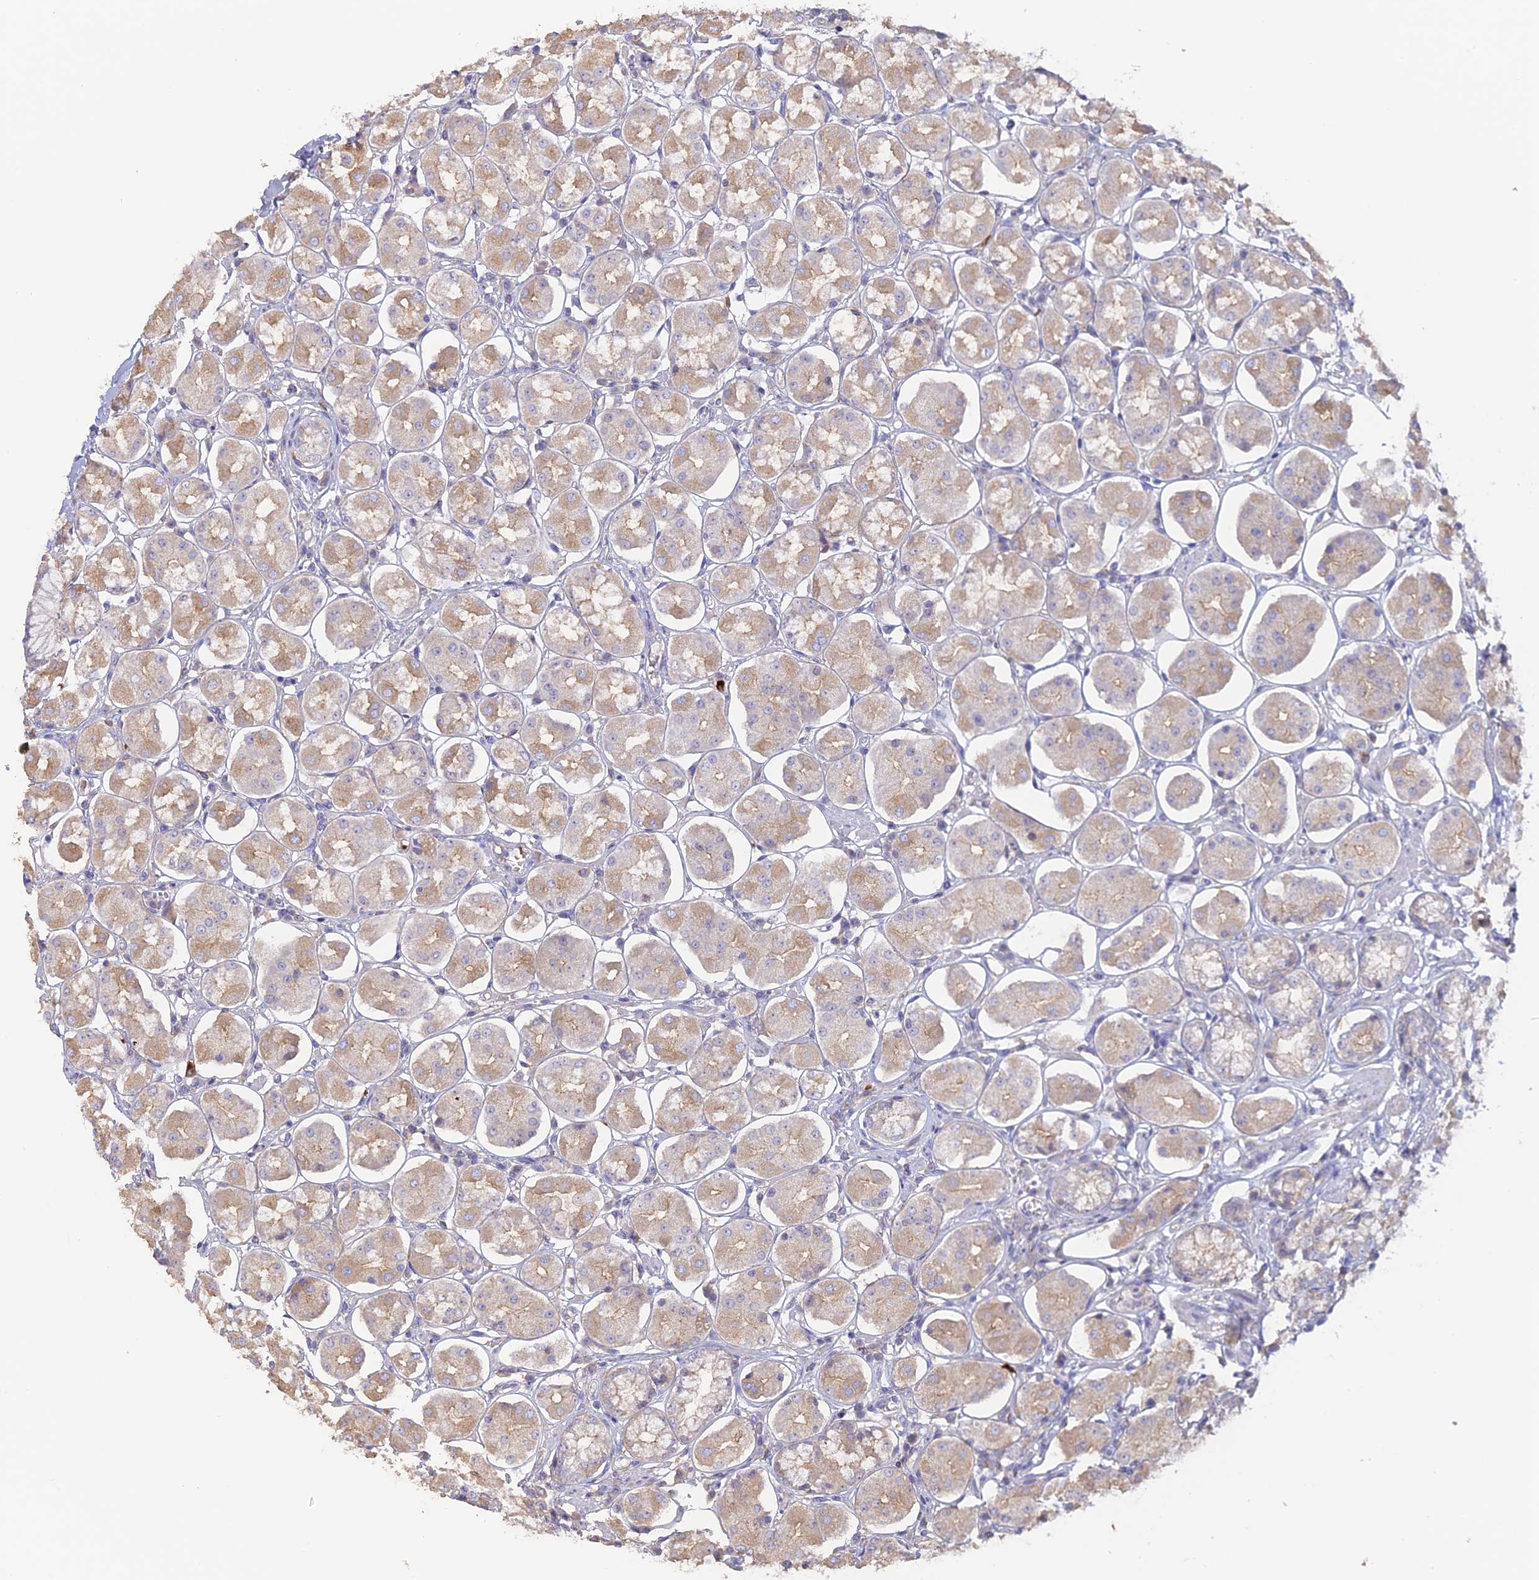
{"staining": {"intensity": "weak", "quantity": "25%-75%", "location": "cytoplasmic/membranous"}, "tissue": "stomach", "cell_type": "Glandular cells", "image_type": "normal", "snomed": [{"axis": "morphology", "description": "Normal tissue, NOS"}, {"axis": "topography", "description": "Stomach, lower"}], "caption": "Immunohistochemical staining of normal stomach displays low levels of weak cytoplasmic/membranous positivity in approximately 25%-75% of glandular cells.", "gene": "SFT2D2", "patient": {"sex": "female", "age": 56}}